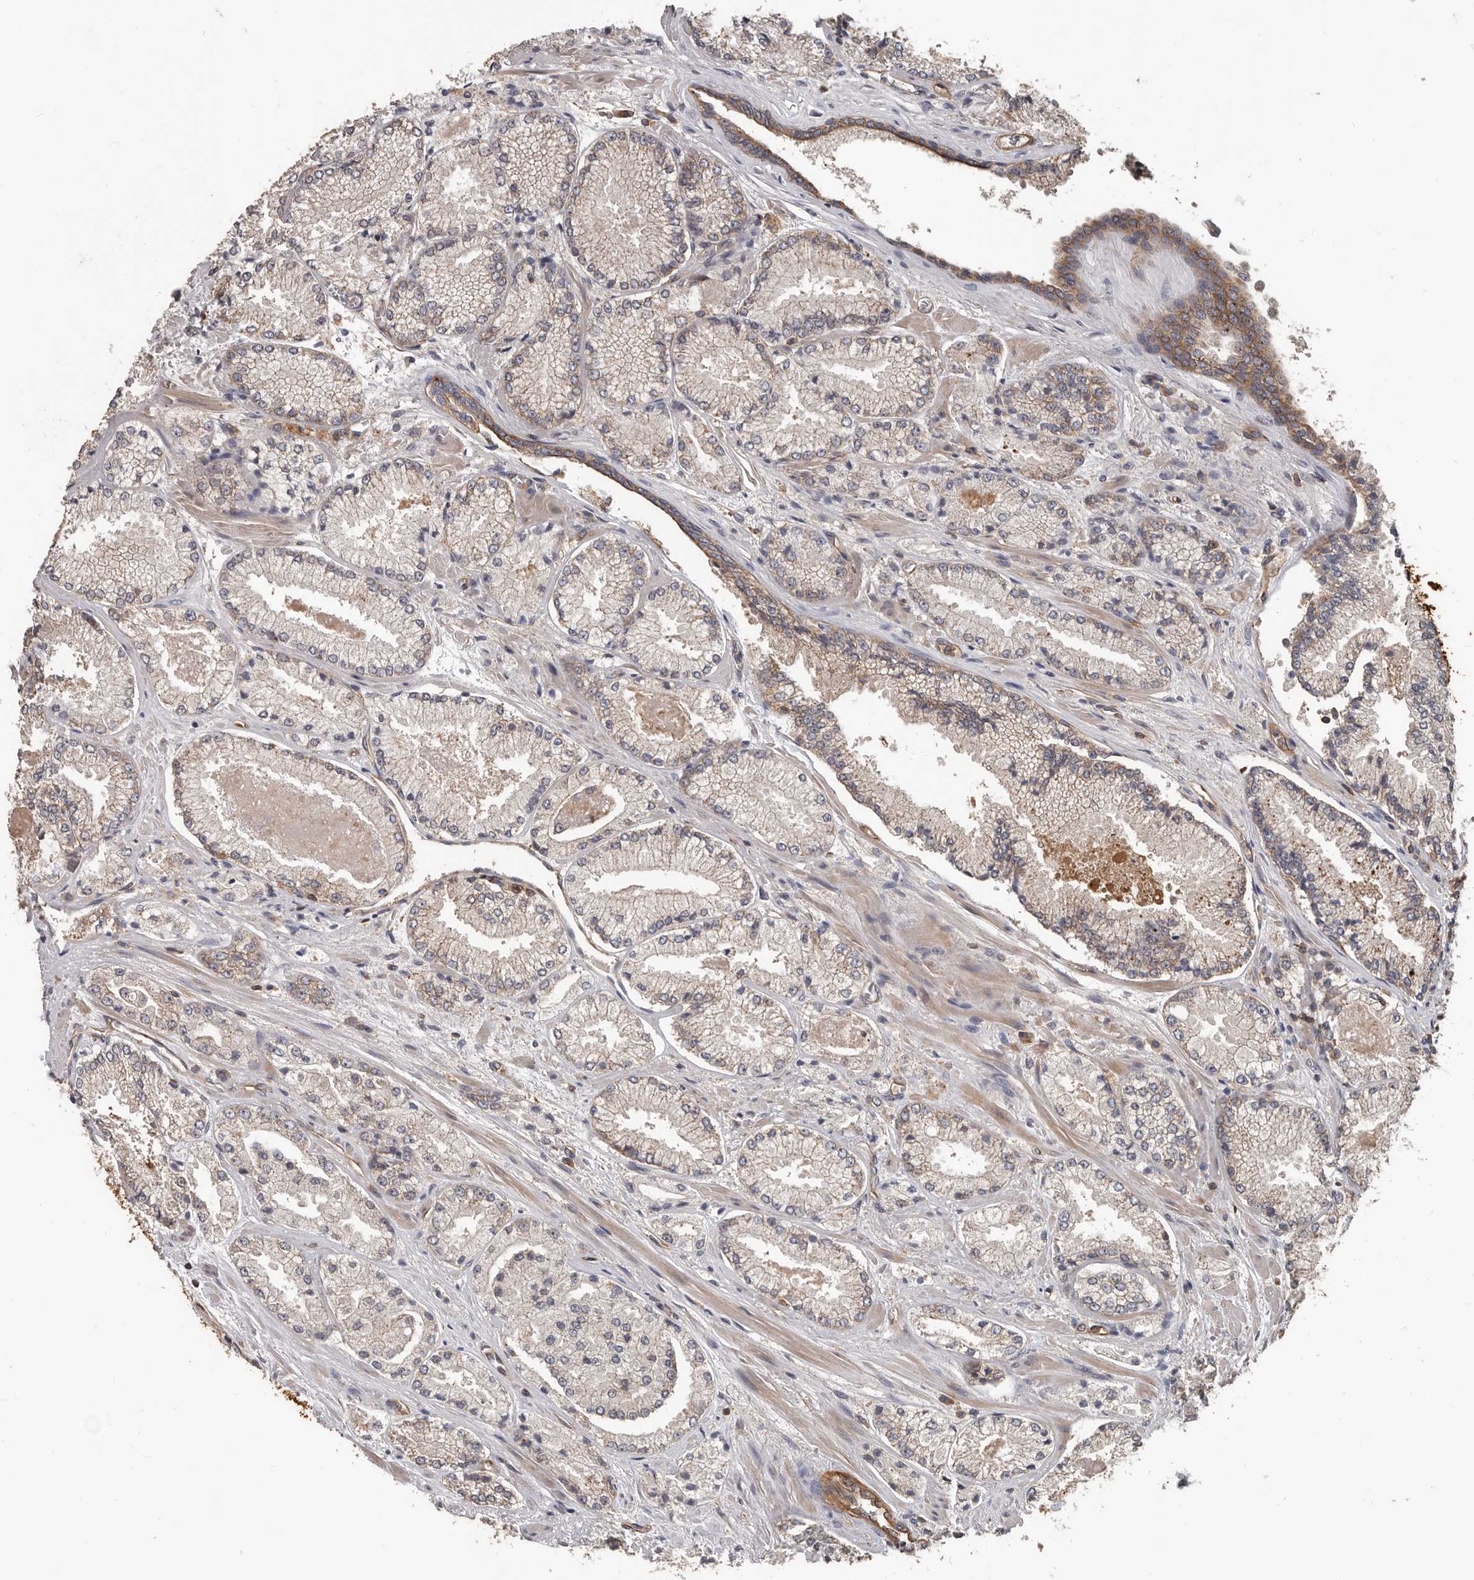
{"staining": {"intensity": "moderate", "quantity": "<25%", "location": "cytoplasmic/membranous"}, "tissue": "prostate cancer", "cell_type": "Tumor cells", "image_type": "cancer", "snomed": [{"axis": "morphology", "description": "Adenocarcinoma, High grade"}, {"axis": "topography", "description": "Prostate"}], "caption": "The immunohistochemical stain shows moderate cytoplasmic/membranous expression in tumor cells of adenocarcinoma (high-grade) (prostate) tissue.", "gene": "PNRC2", "patient": {"sex": "male", "age": 73}}